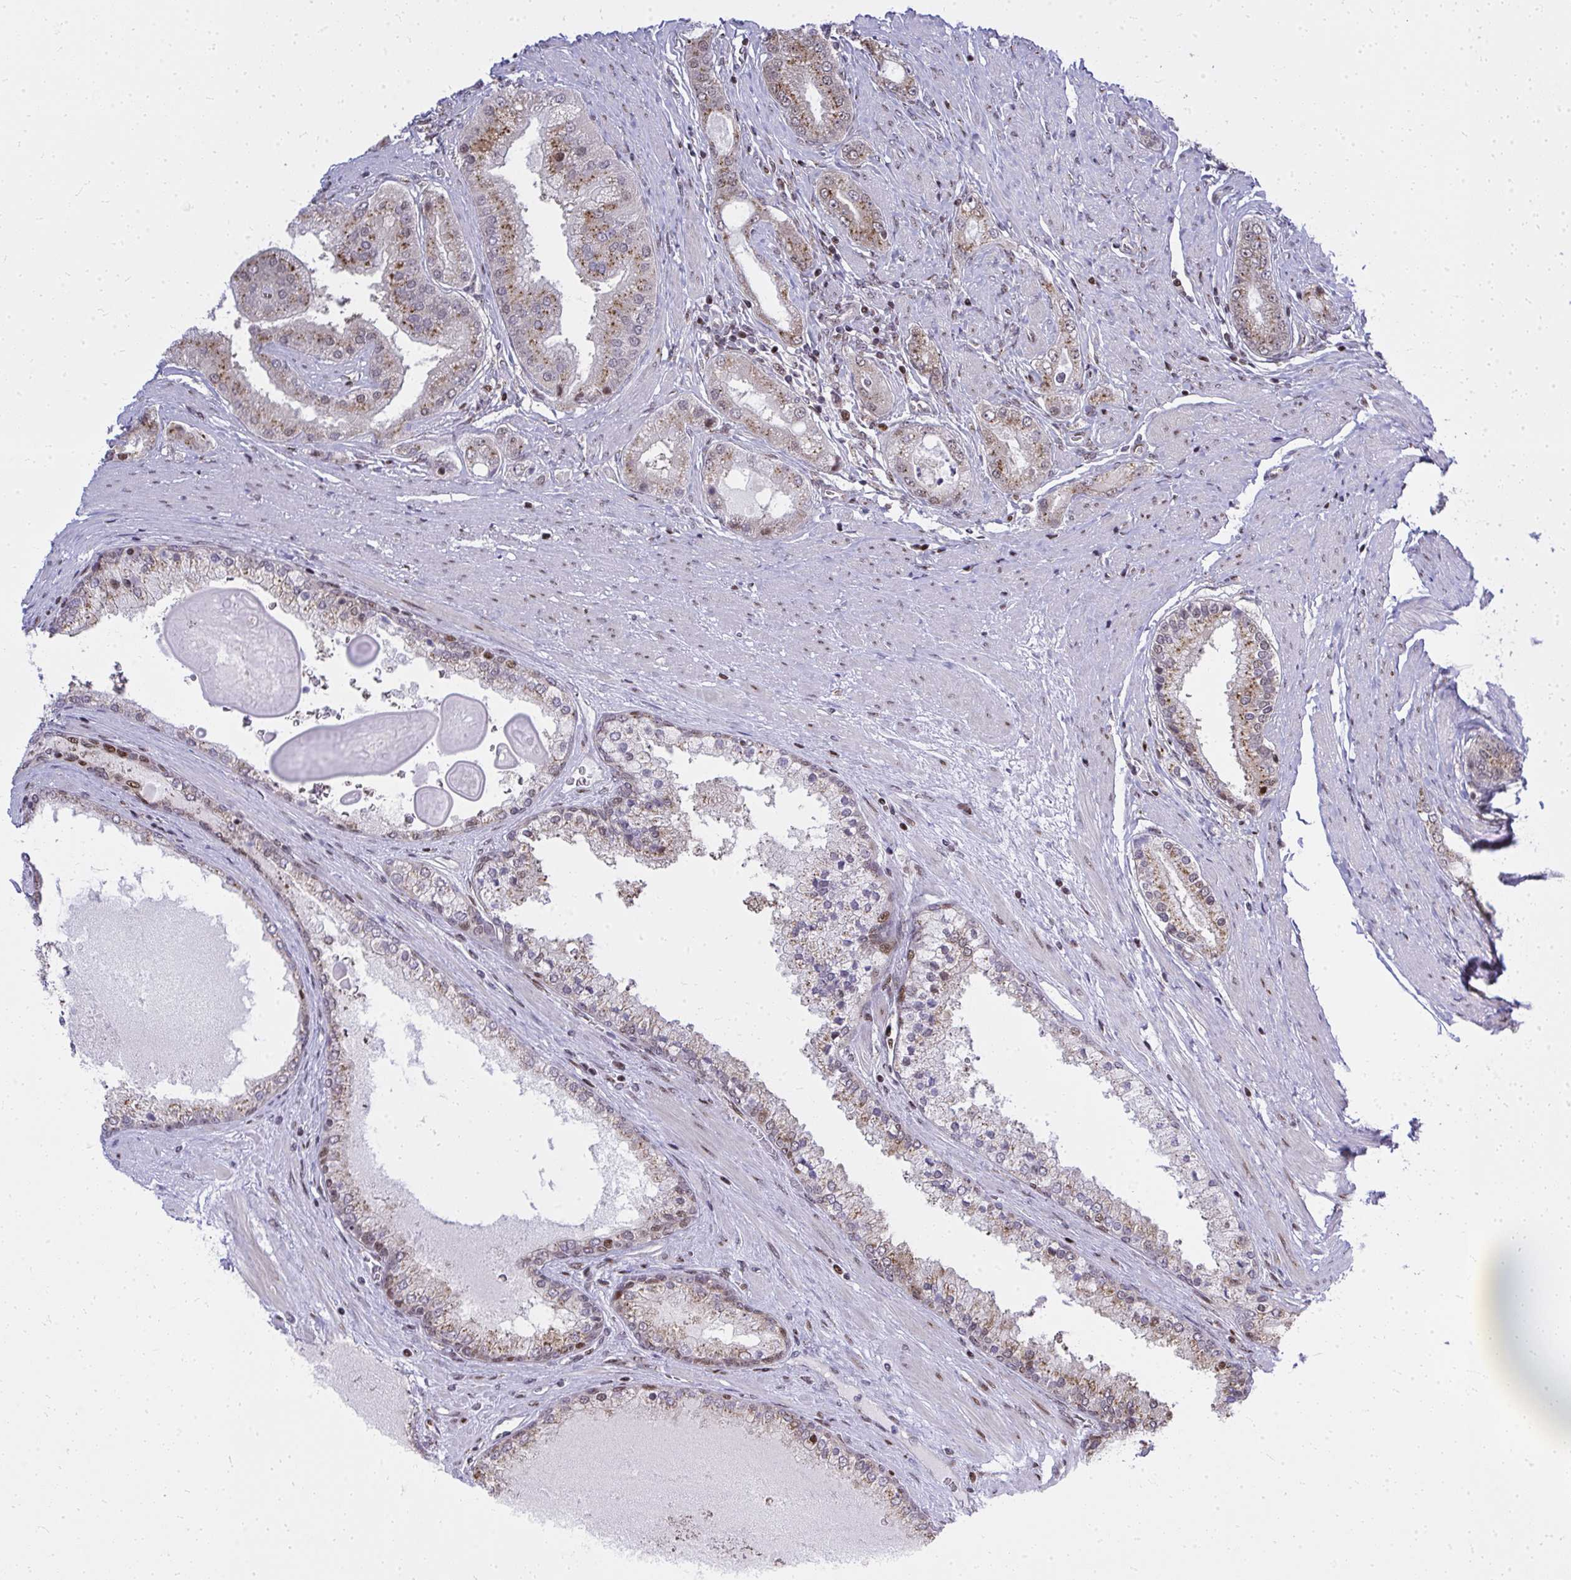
{"staining": {"intensity": "moderate", "quantity": ">75%", "location": "cytoplasmic/membranous"}, "tissue": "prostate cancer", "cell_type": "Tumor cells", "image_type": "cancer", "snomed": [{"axis": "morphology", "description": "Adenocarcinoma, High grade"}, {"axis": "topography", "description": "Prostate"}], "caption": "Protein expression analysis of prostate cancer displays moderate cytoplasmic/membranous positivity in about >75% of tumor cells.", "gene": "PIGY", "patient": {"sex": "male", "age": 67}}